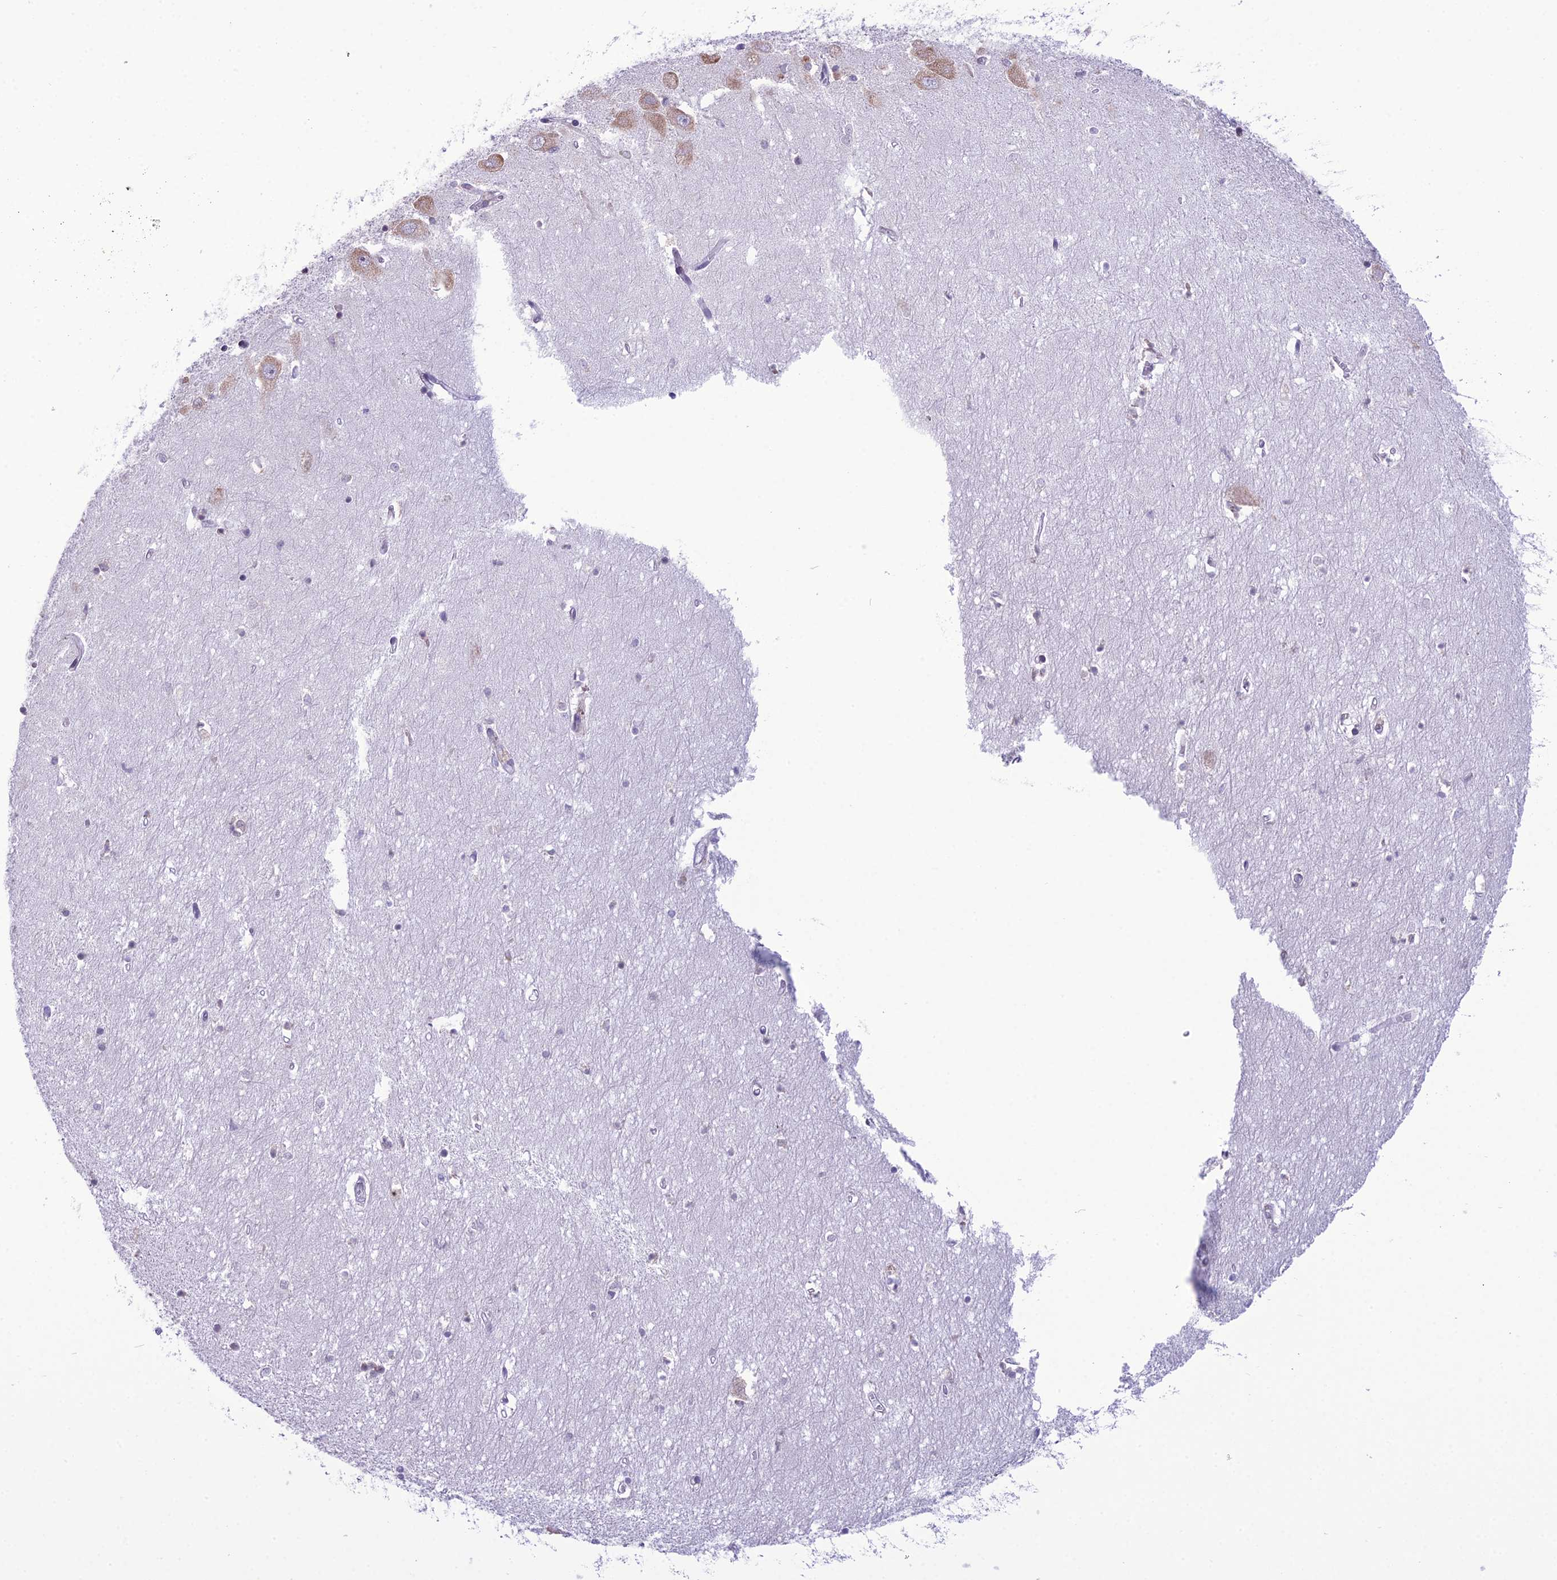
{"staining": {"intensity": "negative", "quantity": "none", "location": "none"}, "tissue": "hippocampus", "cell_type": "Glial cells", "image_type": "normal", "snomed": [{"axis": "morphology", "description": "Normal tissue, NOS"}, {"axis": "topography", "description": "Hippocampus"}], "caption": "Immunohistochemistry (IHC) histopathology image of unremarkable hippocampus: hippocampus stained with DAB shows no significant protein positivity in glial cells. (DAB immunohistochemistry with hematoxylin counter stain).", "gene": "RPS26", "patient": {"sex": "female", "age": 64}}